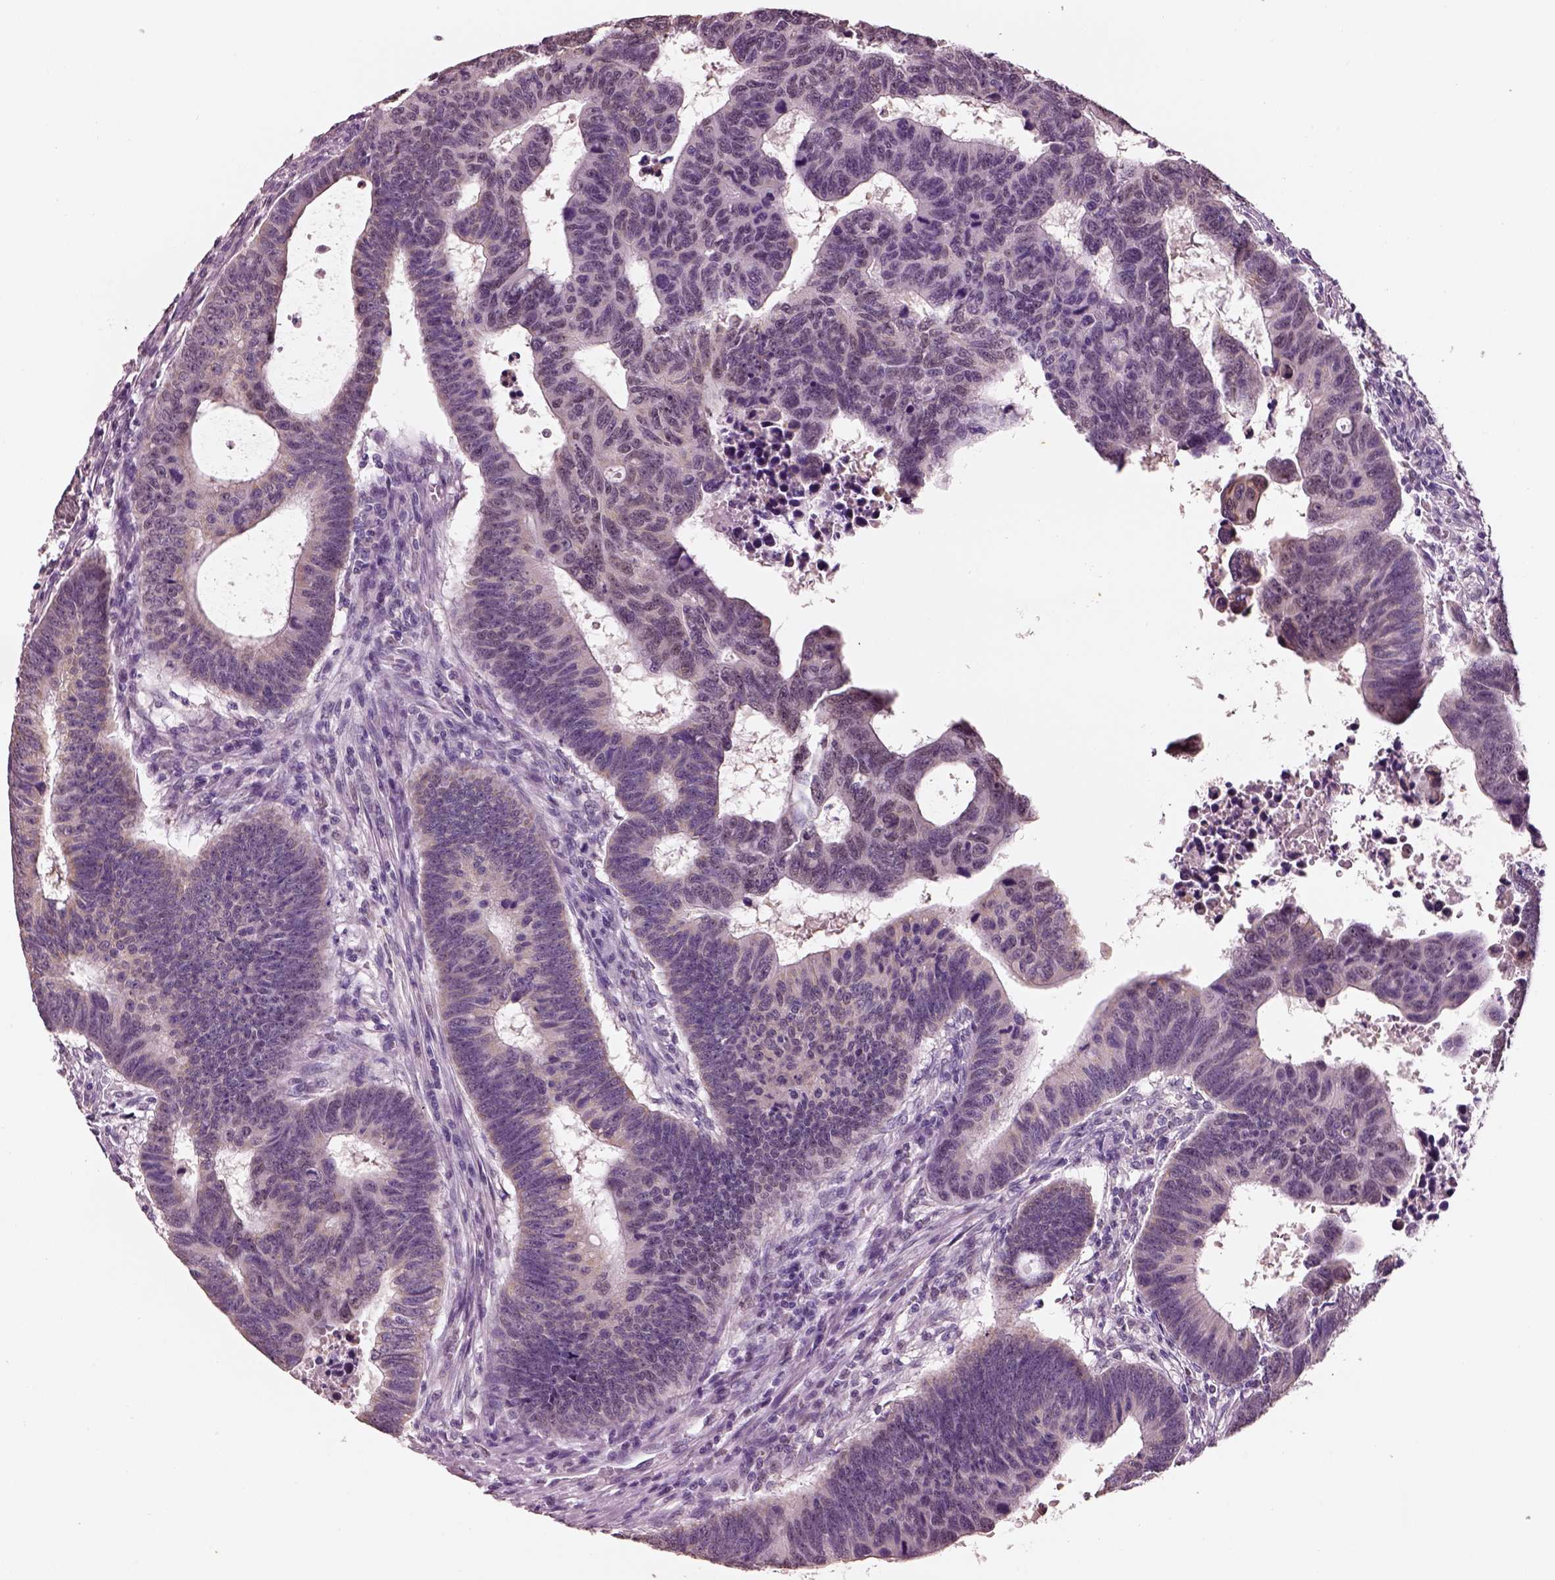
{"staining": {"intensity": "weak", "quantity": "<25%", "location": "cytoplasmic/membranous"}, "tissue": "colorectal cancer", "cell_type": "Tumor cells", "image_type": "cancer", "snomed": [{"axis": "morphology", "description": "Adenocarcinoma, NOS"}, {"axis": "topography", "description": "Rectum"}], "caption": "Tumor cells show no significant protein staining in colorectal adenocarcinoma.", "gene": "ELSPBP1", "patient": {"sex": "female", "age": 85}}